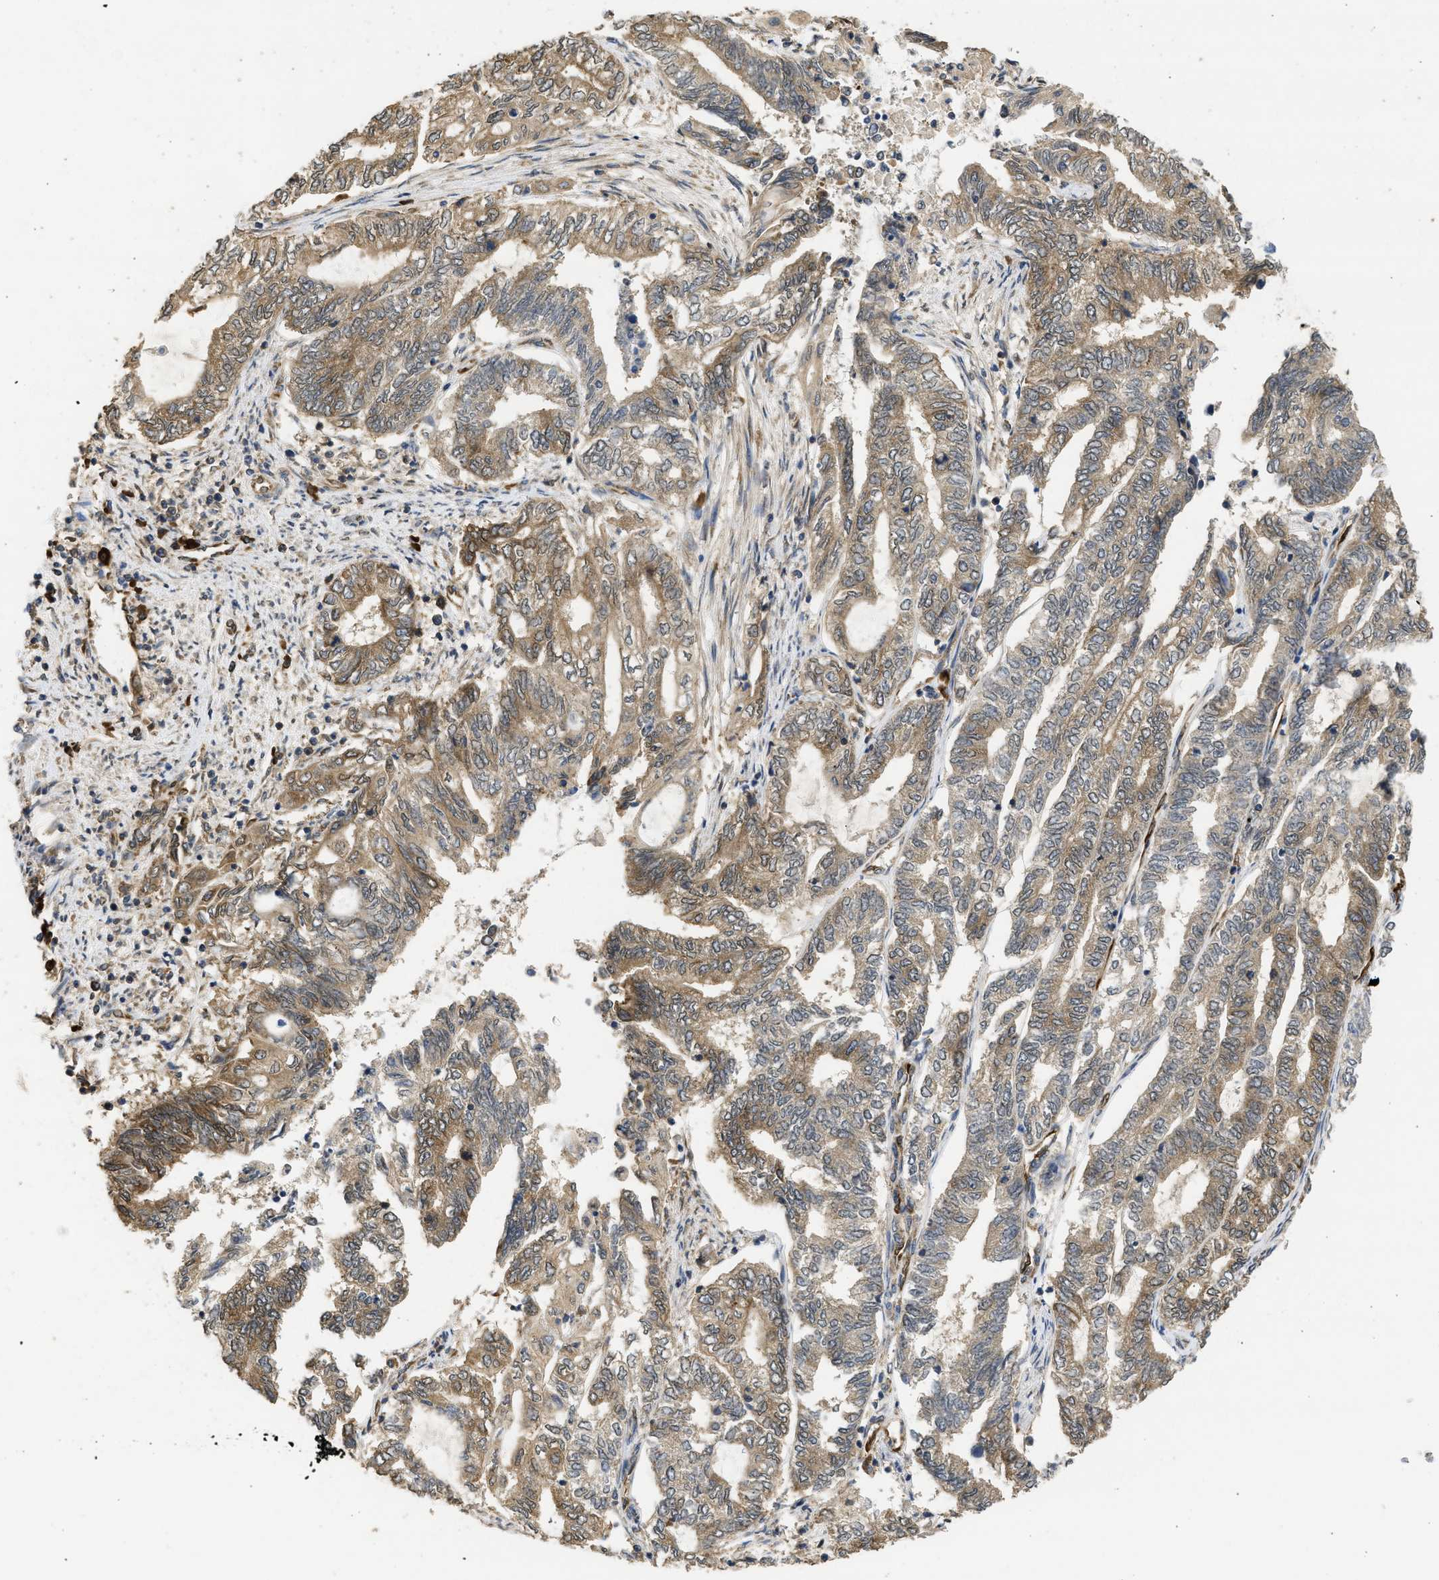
{"staining": {"intensity": "moderate", "quantity": ">75%", "location": "cytoplasmic/membranous"}, "tissue": "endometrial cancer", "cell_type": "Tumor cells", "image_type": "cancer", "snomed": [{"axis": "morphology", "description": "Adenocarcinoma, NOS"}, {"axis": "topography", "description": "Uterus"}, {"axis": "topography", "description": "Endometrium"}], "caption": "Protein staining by immunohistochemistry (IHC) exhibits moderate cytoplasmic/membranous positivity in about >75% of tumor cells in endometrial cancer.", "gene": "DNAJC1", "patient": {"sex": "female", "age": 70}}